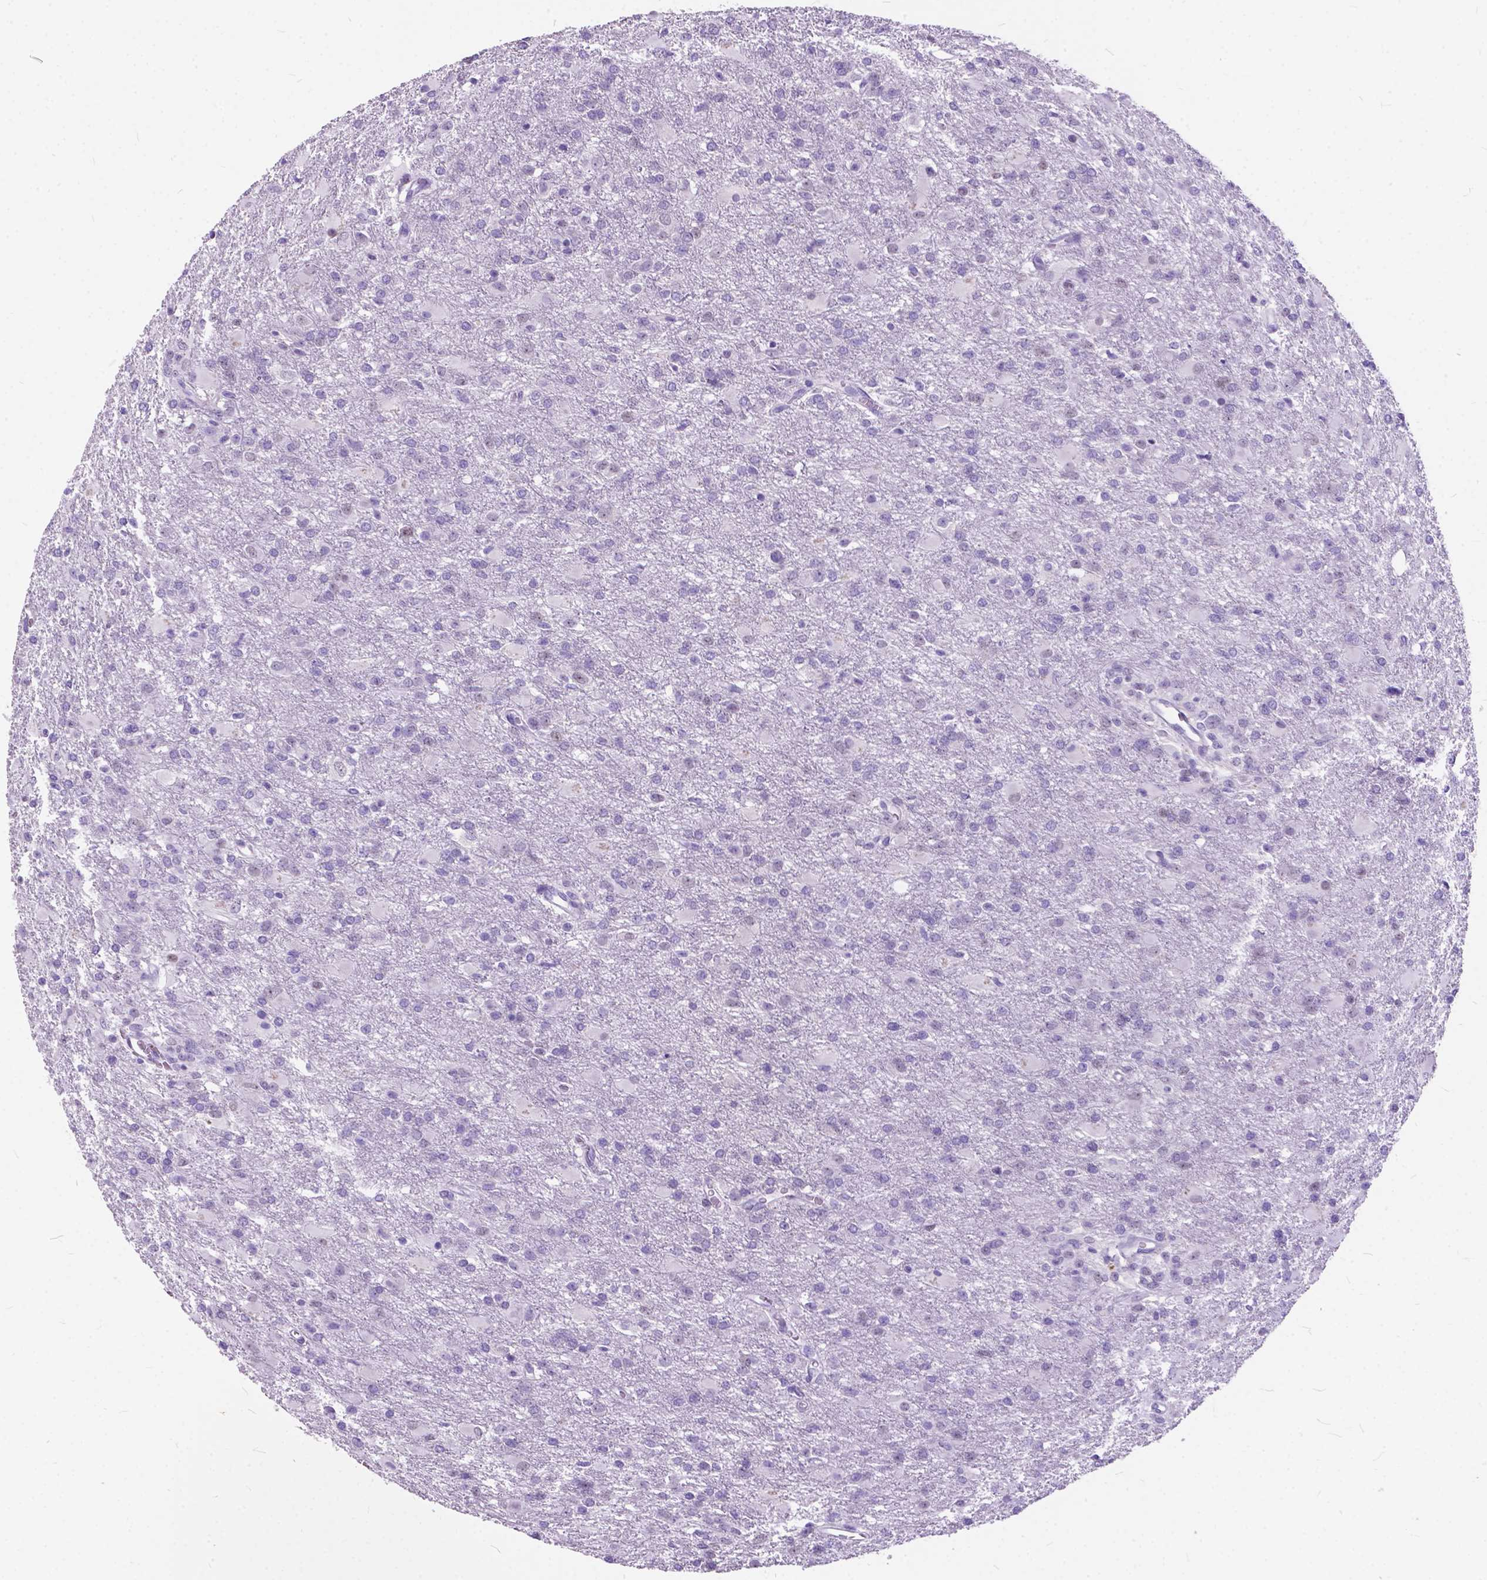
{"staining": {"intensity": "negative", "quantity": "none", "location": "none"}, "tissue": "glioma", "cell_type": "Tumor cells", "image_type": "cancer", "snomed": [{"axis": "morphology", "description": "Glioma, malignant, High grade"}, {"axis": "topography", "description": "Brain"}], "caption": "An immunohistochemistry image of glioma is shown. There is no staining in tumor cells of glioma.", "gene": "BSND", "patient": {"sex": "male", "age": 68}}